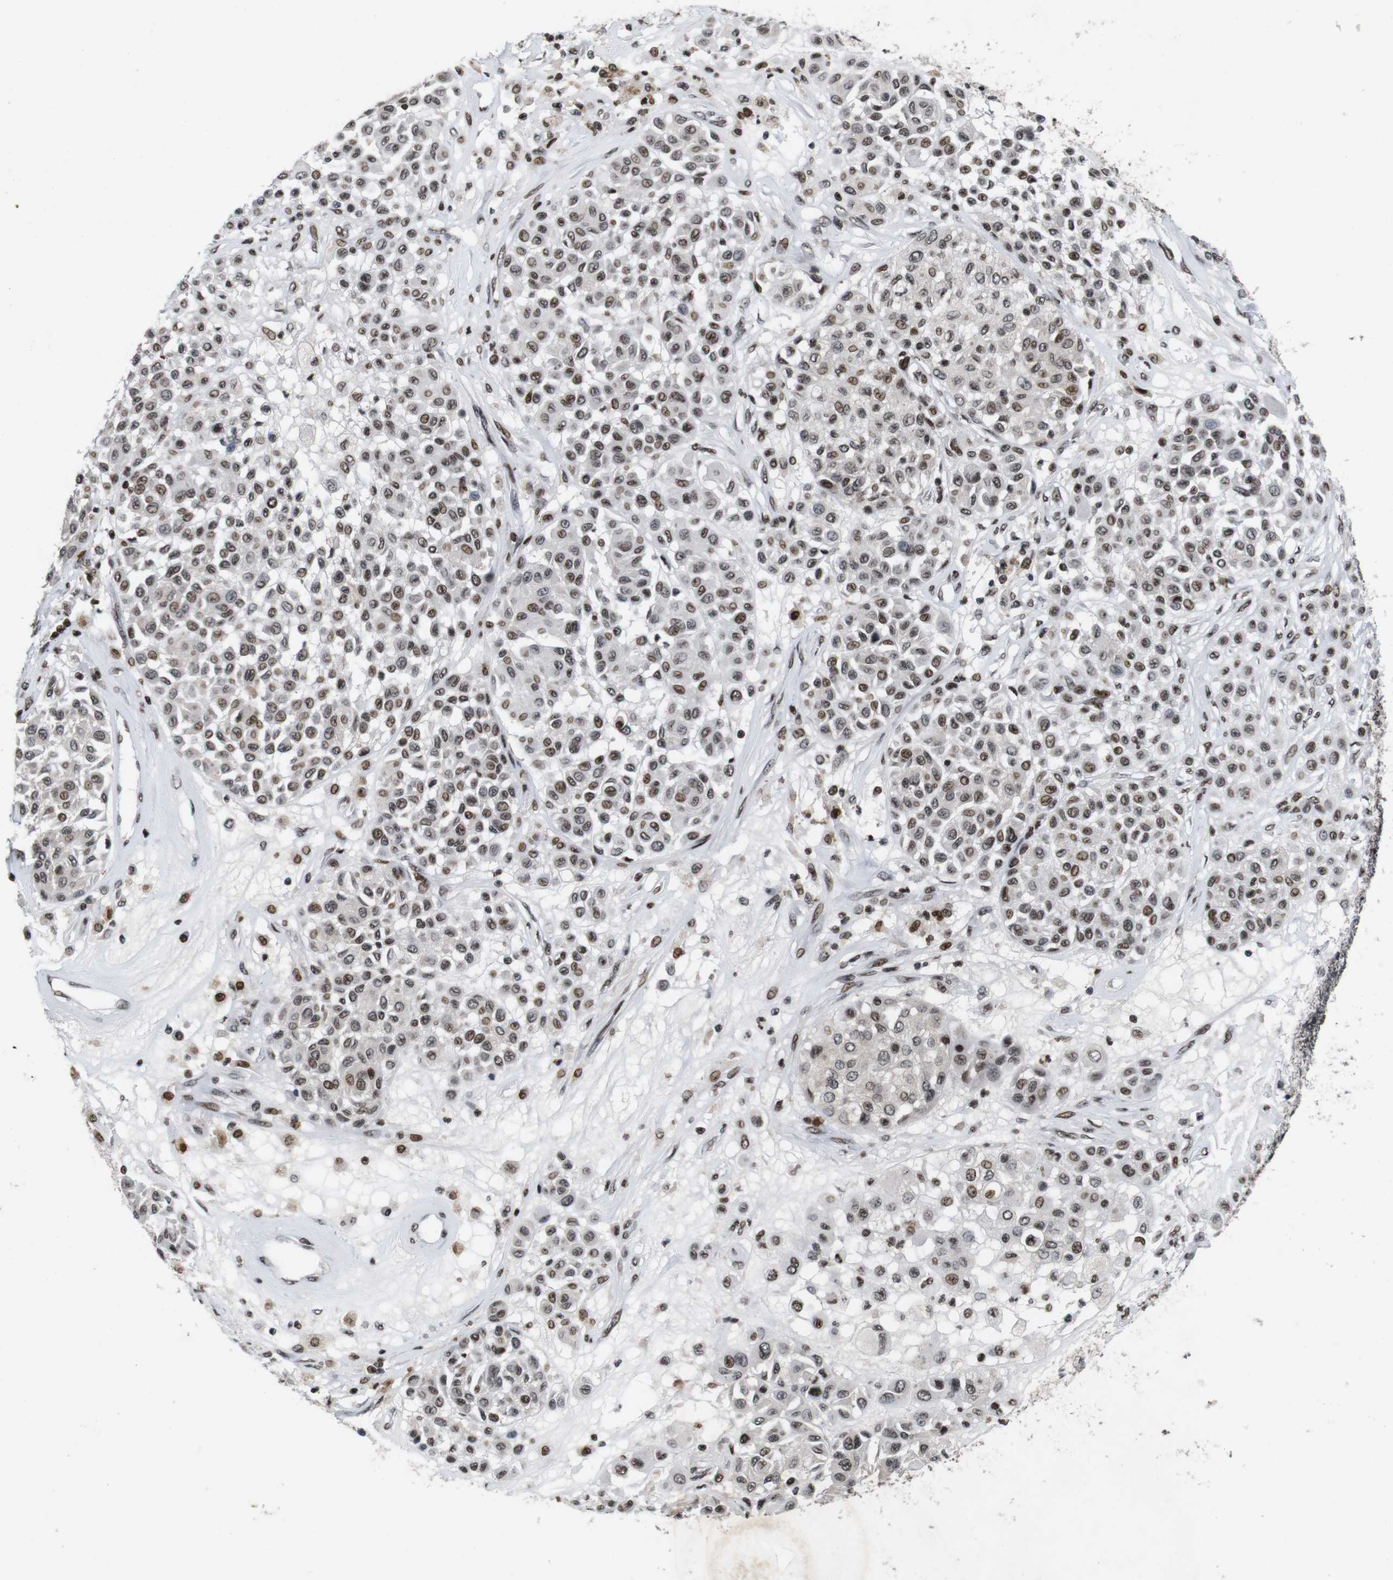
{"staining": {"intensity": "moderate", "quantity": ">75%", "location": "nuclear"}, "tissue": "melanoma", "cell_type": "Tumor cells", "image_type": "cancer", "snomed": [{"axis": "morphology", "description": "Malignant melanoma, Metastatic site"}, {"axis": "topography", "description": "Soft tissue"}], "caption": "A photomicrograph of human melanoma stained for a protein reveals moderate nuclear brown staining in tumor cells. (DAB (3,3'-diaminobenzidine) IHC, brown staining for protein, blue staining for nuclei).", "gene": "MAGEH1", "patient": {"sex": "male", "age": 41}}